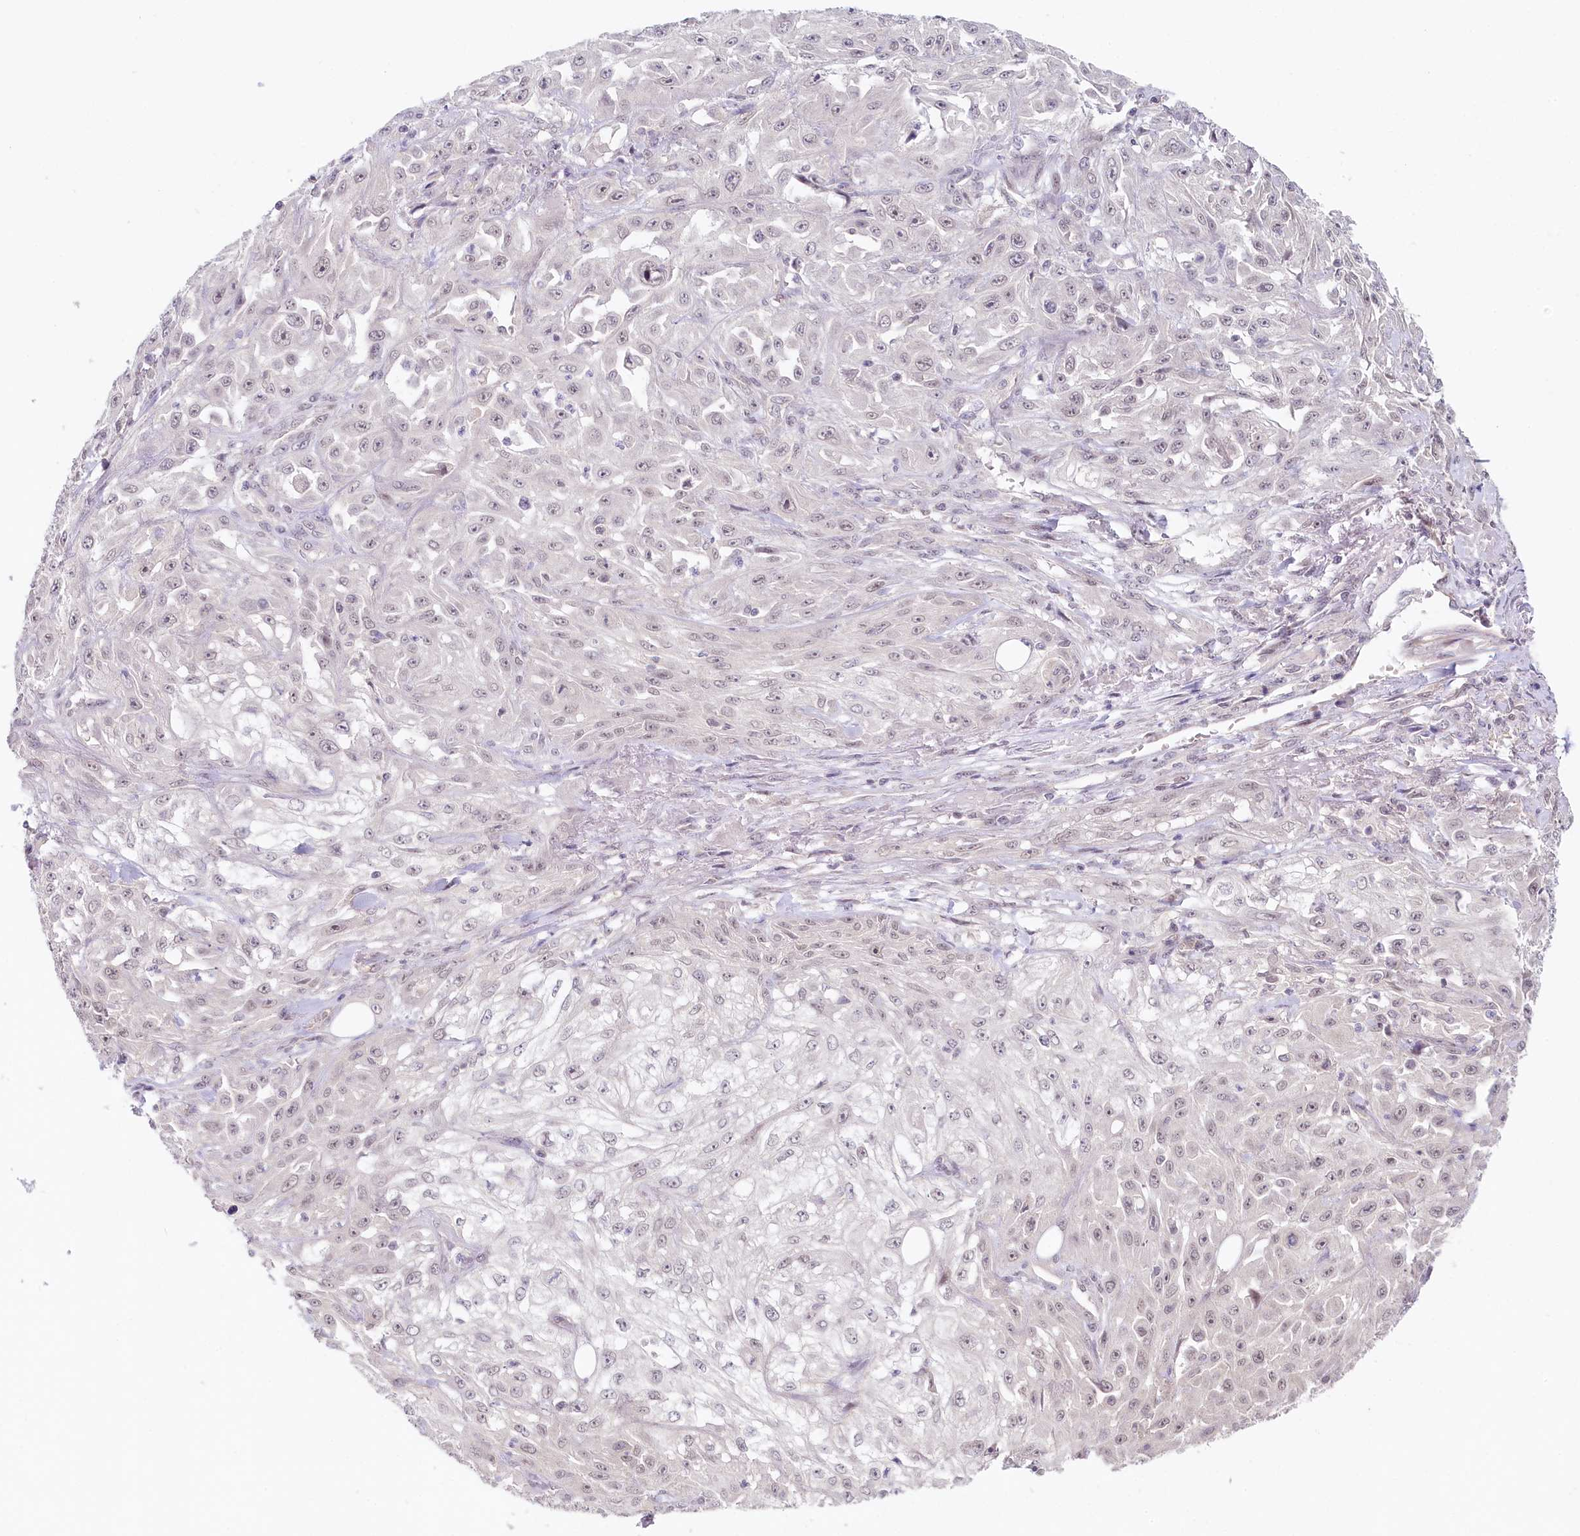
{"staining": {"intensity": "weak", "quantity": "<25%", "location": "nuclear"}, "tissue": "skin cancer", "cell_type": "Tumor cells", "image_type": "cancer", "snomed": [{"axis": "morphology", "description": "Squamous cell carcinoma, NOS"}, {"axis": "morphology", "description": "Squamous cell carcinoma, metastatic, NOS"}, {"axis": "topography", "description": "Skin"}, {"axis": "topography", "description": "Lymph node"}], "caption": "Immunohistochemical staining of skin squamous cell carcinoma demonstrates no significant positivity in tumor cells. (DAB immunohistochemistry with hematoxylin counter stain).", "gene": "AMTN", "patient": {"sex": "male", "age": 75}}